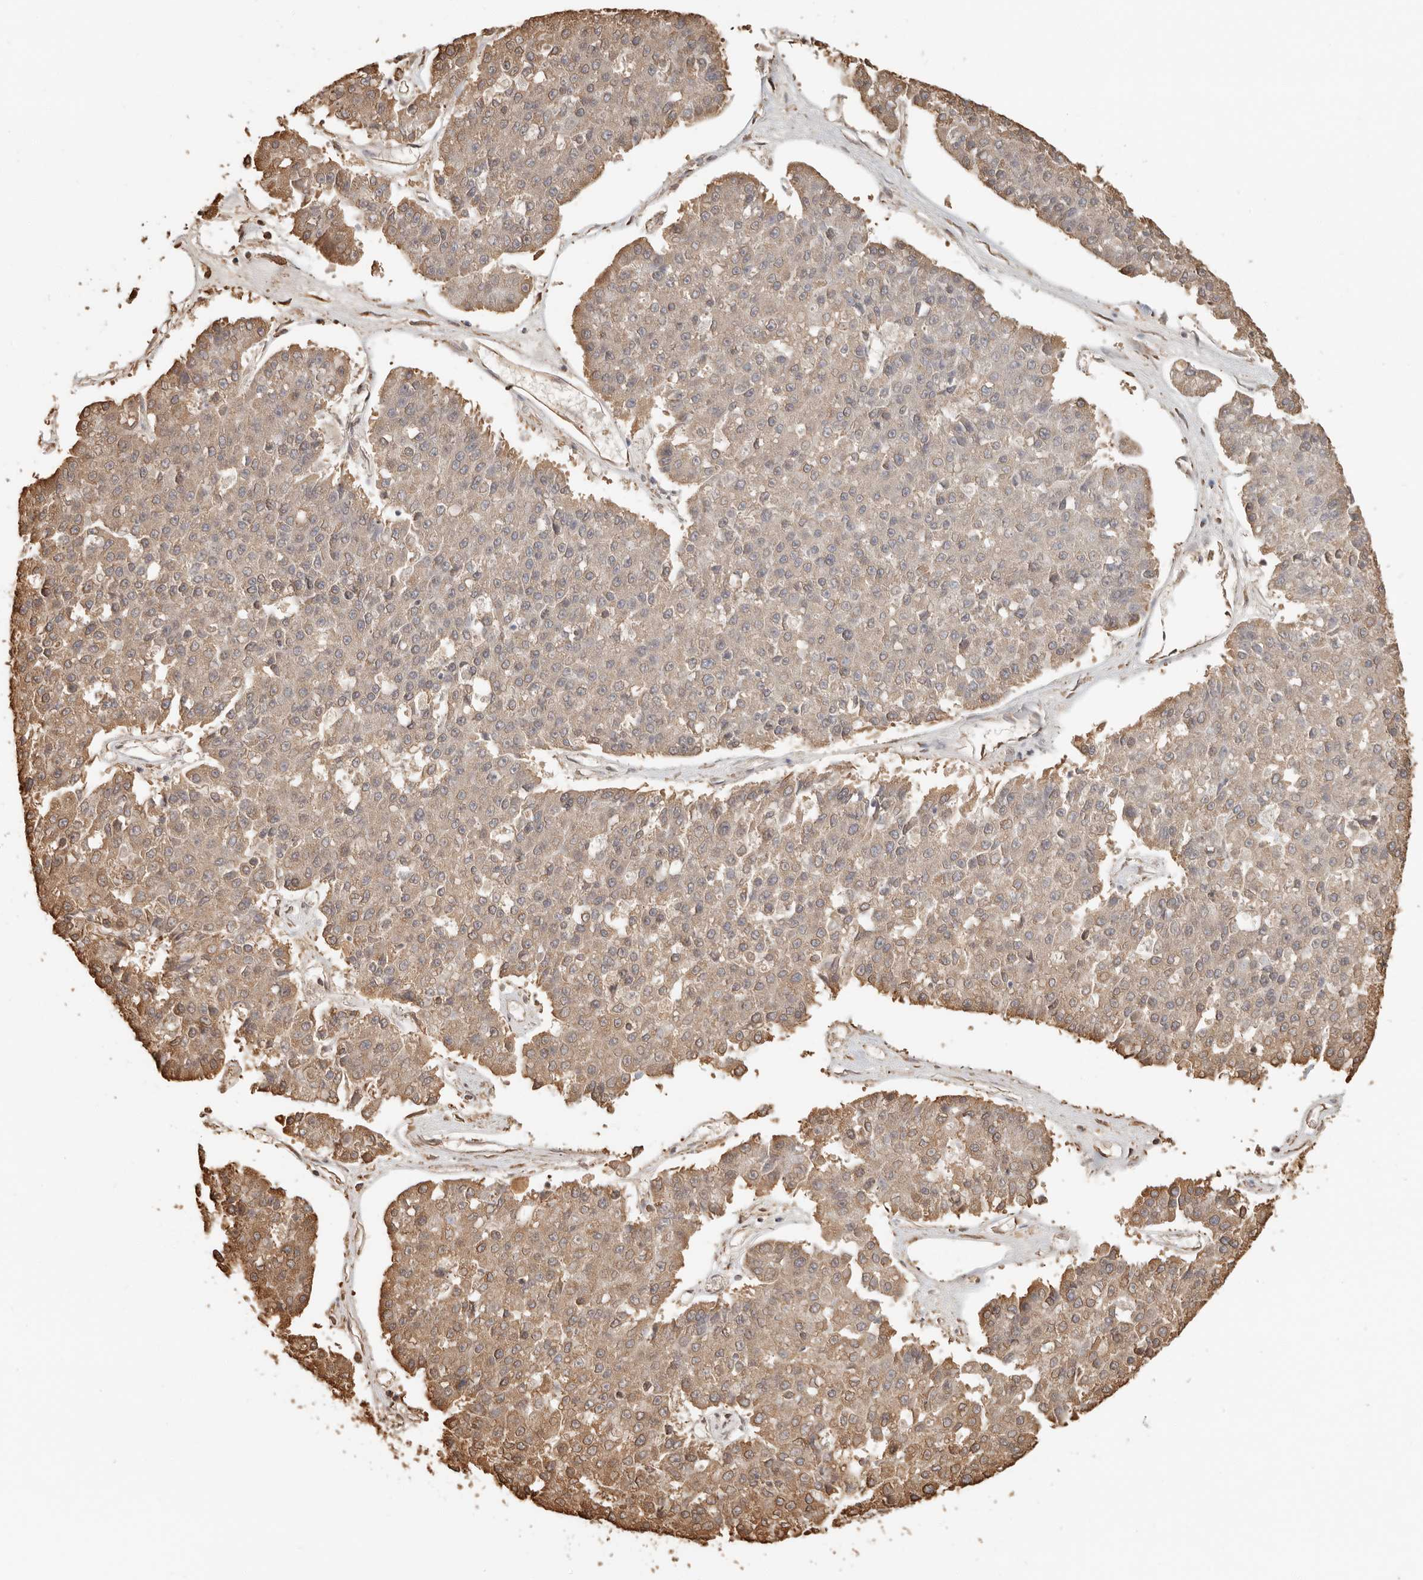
{"staining": {"intensity": "moderate", "quantity": "25%-75%", "location": "cytoplasmic/membranous"}, "tissue": "pancreatic cancer", "cell_type": "Tumor cells", "image_type": "cancer", "snomed": [{"axis": "morphology", "description": "Adenocarcinoma, NOS"}, {"axis": "topography", "description": "Pancreas"}], "caption": "High-magnification brightfield microscopy of adenocarcinoma (pancreatic) stained with DAB (brown) and counterstained with hematoxylin (blue). tumor cells exhibit moderate cytoplasmic/membranous positivity is identified in approximately25%-75% of cells.", "gene": "ARHGEF10L", "patient": {"sex": "male", "age": 50}}